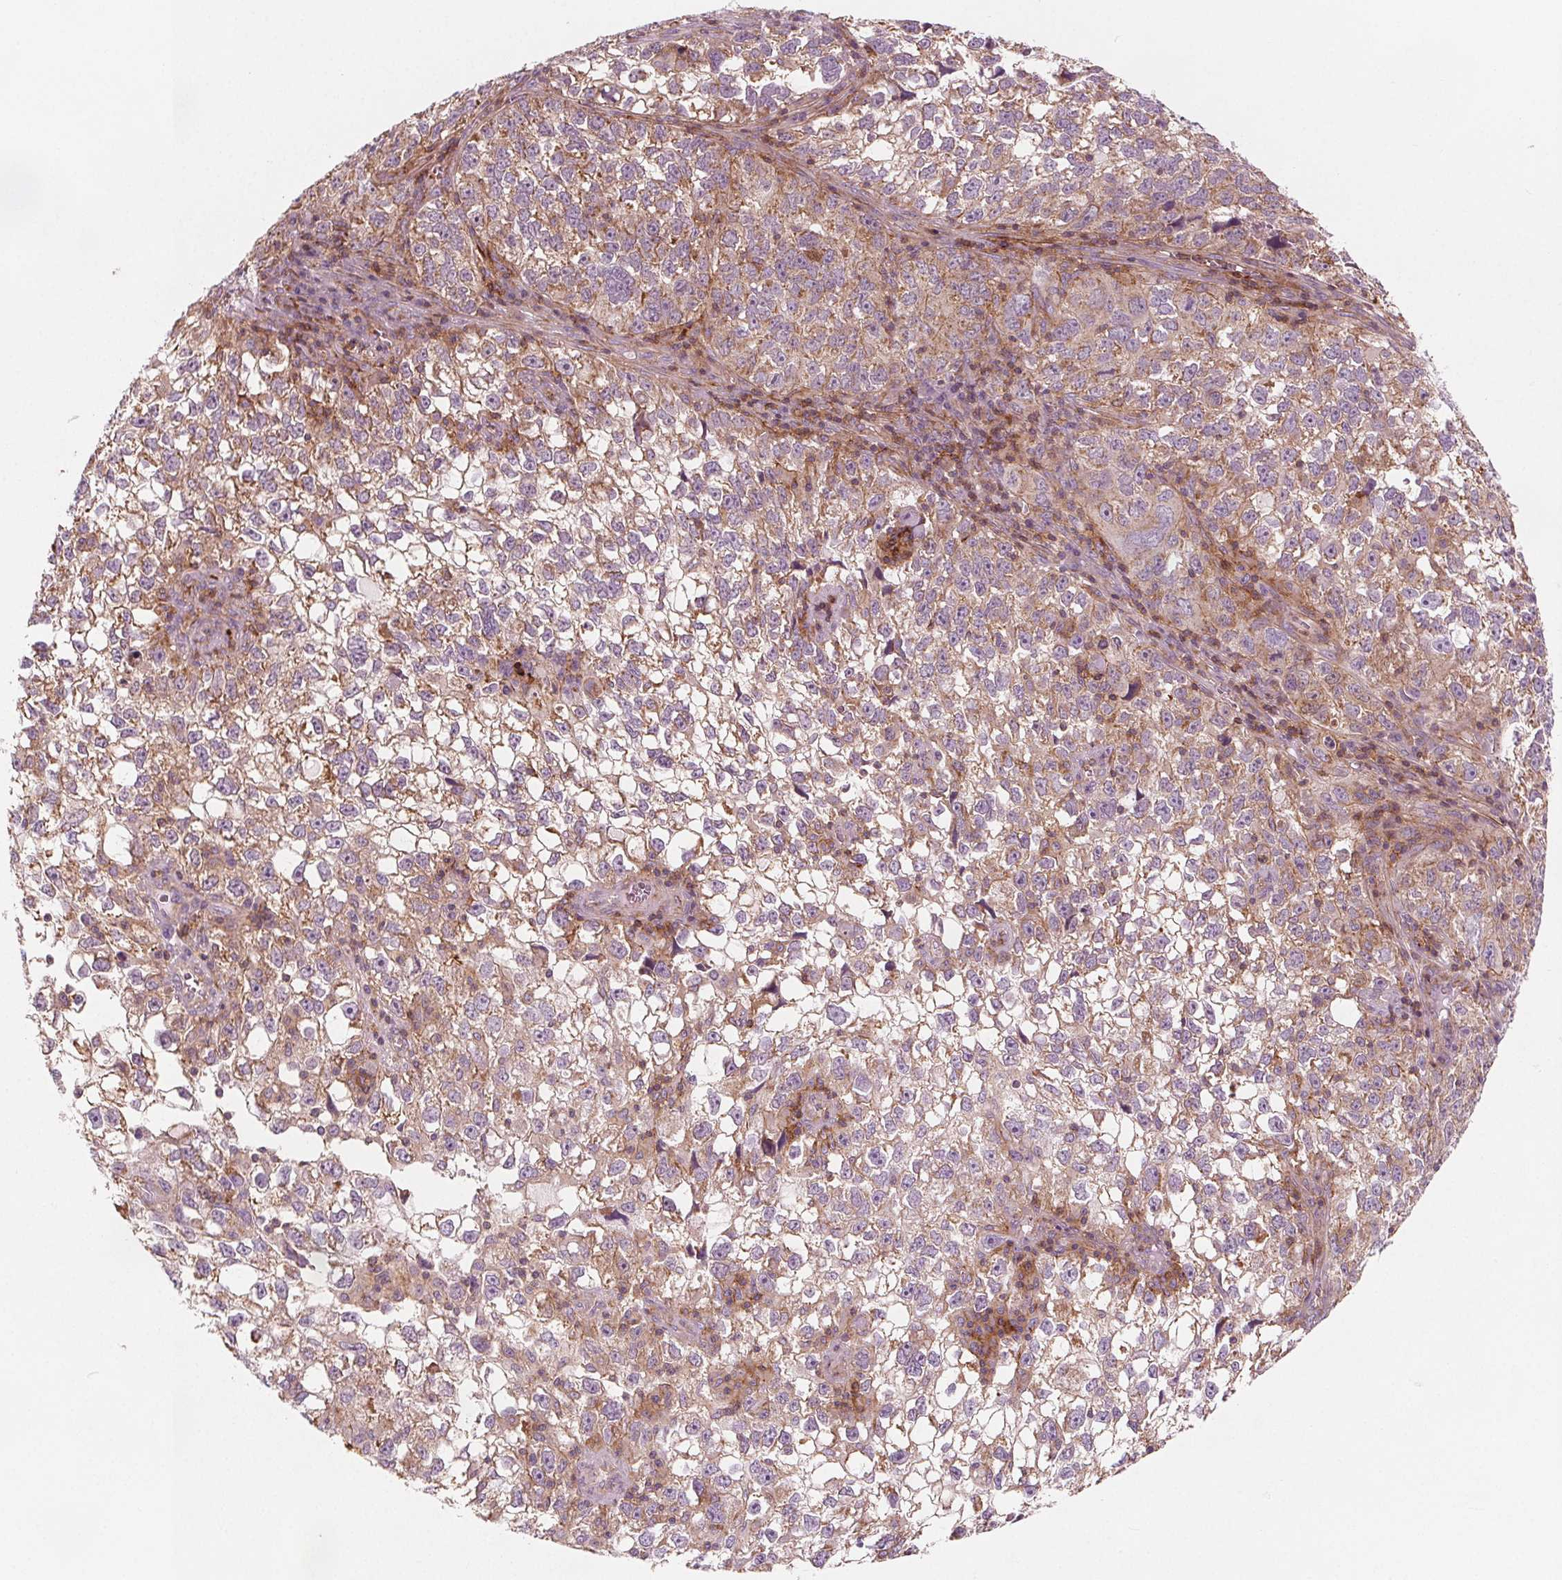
{"staining": {"intensity": "weak", "quantity": ">75%", "location": "cytoplasmic/membranous"}, "tissue": "cervical cancer", "cell_type": "Tumor cells", "image_type": "cancer", "snomed": [{"axis": "morphology", "description": "Squamous cell carcinoma, NOS"}, {"axis": "topography", "description": "Cervix"}], "caption": "Immunohistochemistry of squamous cell carcinoma (cervical) shows low levels of weak cytoplasmic/membranous positivity in approximately >75% of tumor cells.", "gene": "ADAM33", "patient": {"sex": "female", "age": 55}}